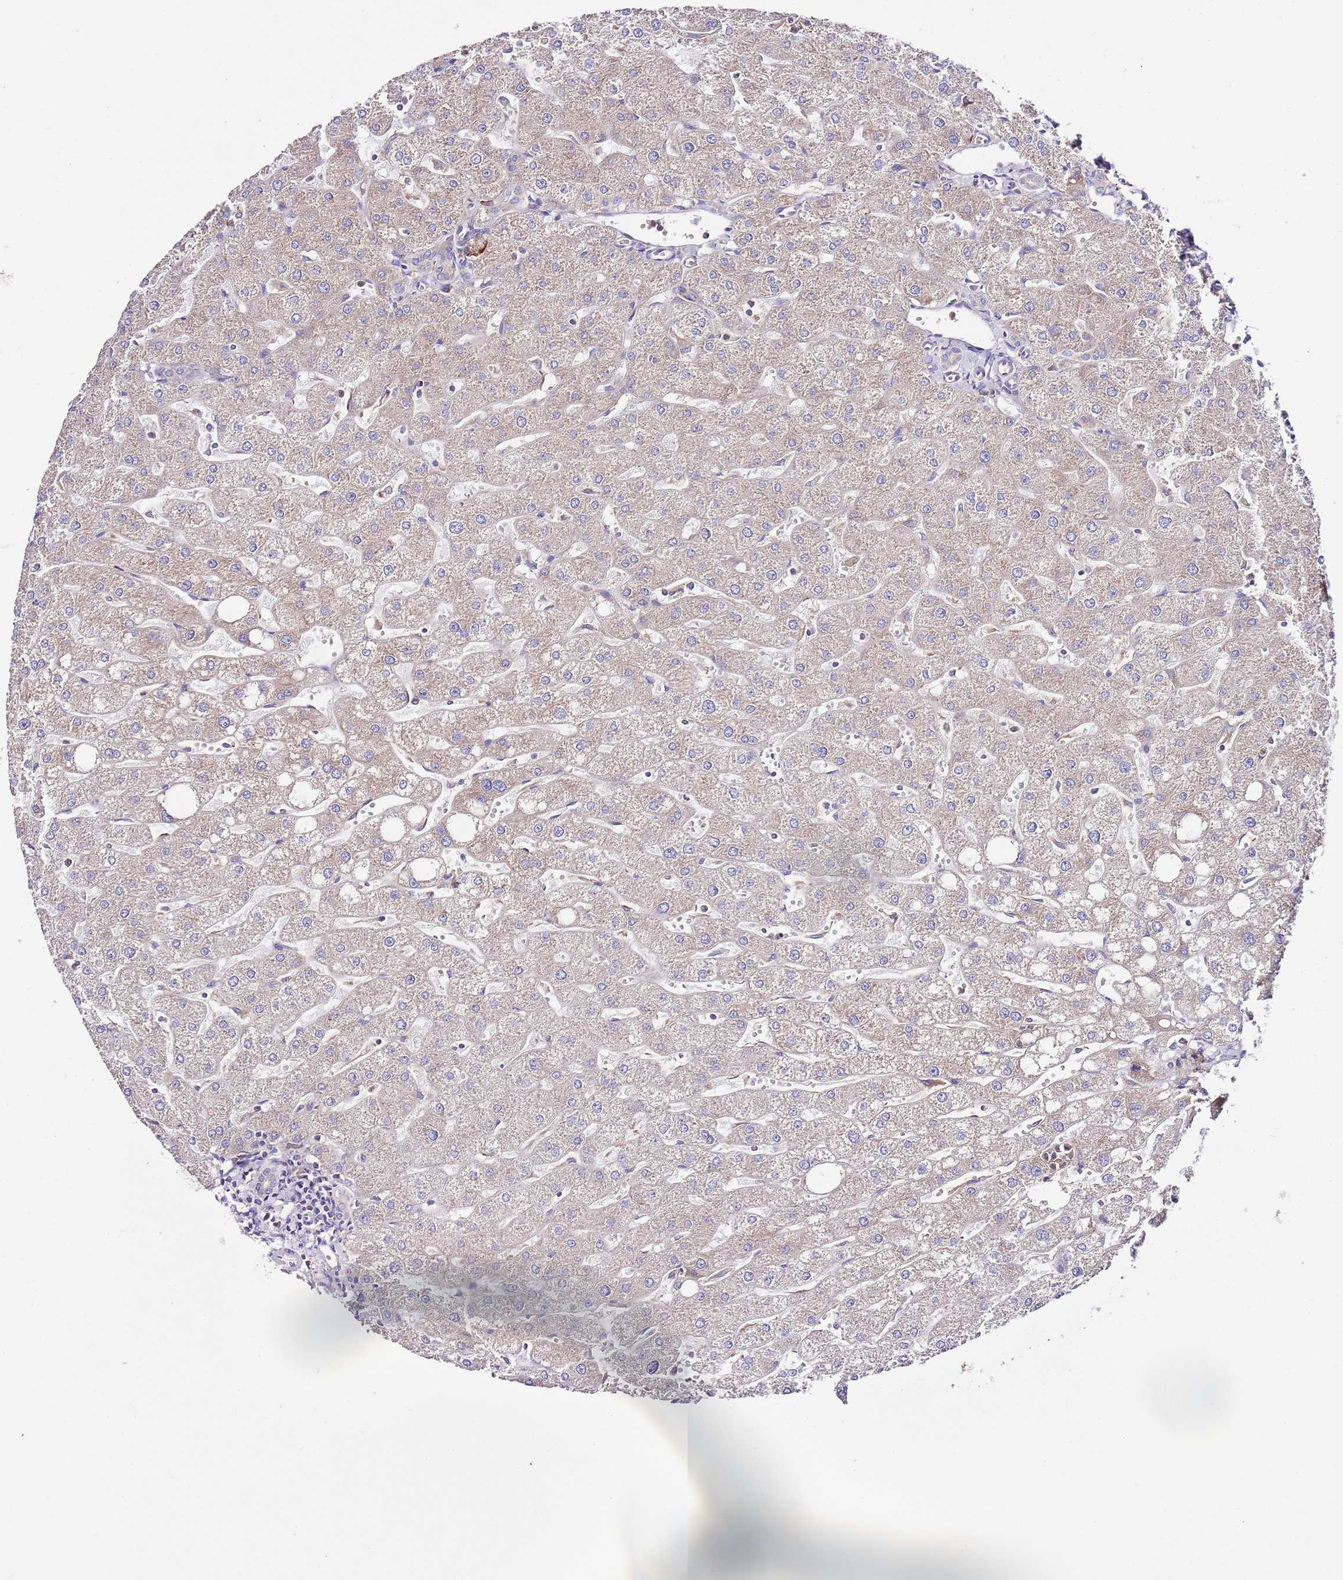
{"staining": {"intensity": "negative", "quantity": "none", "location": "none"}, "tissue": "liver", "cell_type": "Cholangiocytes", "image_type": "normal", "snomed": [{"axis": "morphology", "description": "Normal tissue, NOS"}, {"axis": "topography", "description": "Liver"}], "caption": "Cholangiocytes are negative for protein expression in unremarkable human liver. (Stains: DAB IHC with hematoxylin counter stain, Microscopy: brightfield microscopy at high magnification).", "gene": "RPS10", "patient": {"sex": "male", "age": 67}}